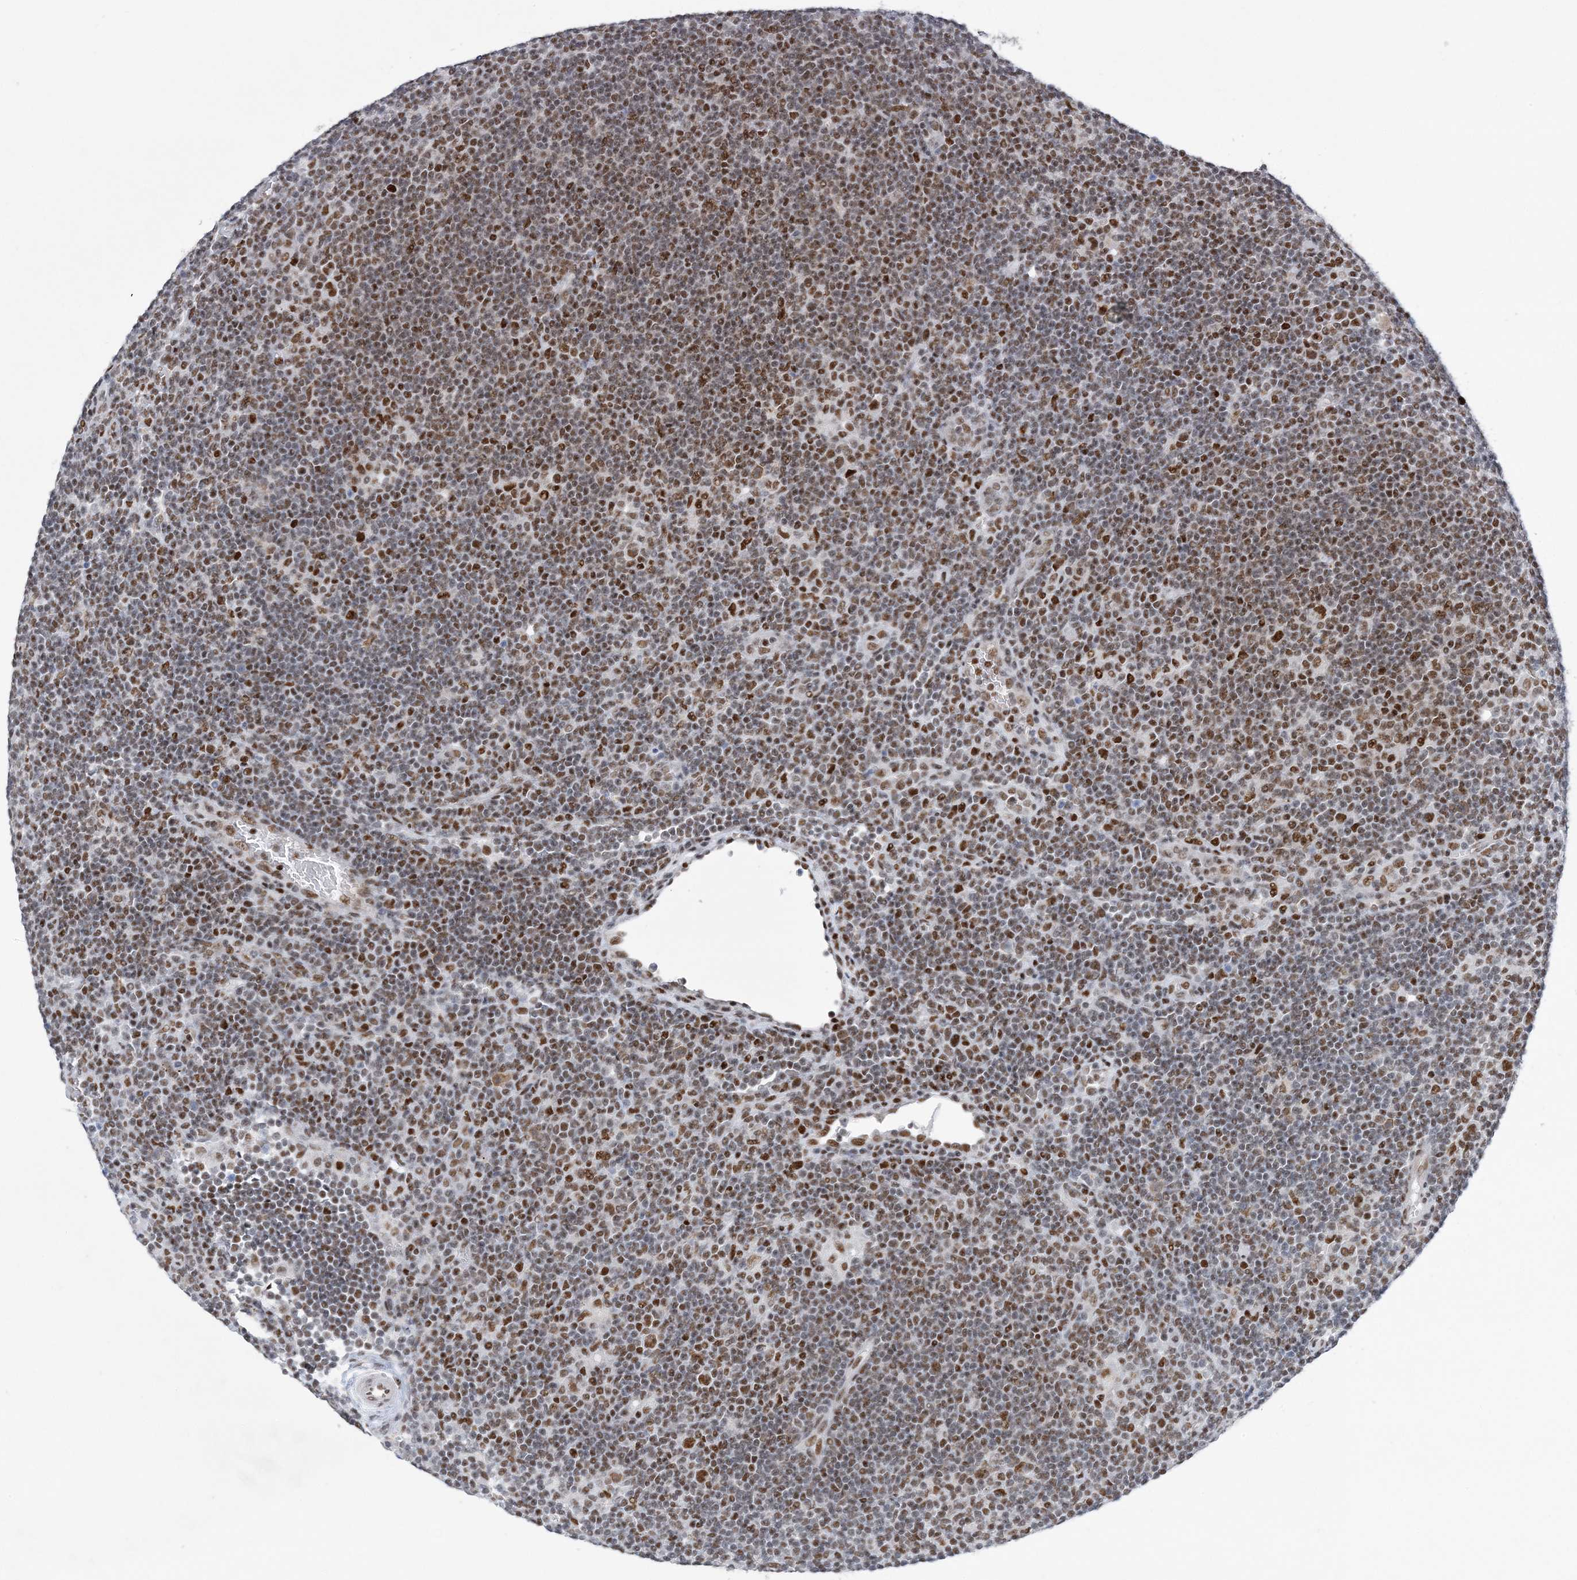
{"staining": {"intensity": "moderate", "quantity": ">75%", "location": "nuclear"}, "tissue": "lymphoma", "cell_type": "Tumor cells", "image_type": "cancer", "snomed": [{"axis": "morphology", "description": "Hodgkin's disease, NOS"}, {"axis": "topography", "description": "Lymph node"}], "caption": "IHC staining of Hodgkin's disease, which demonstrates medium levels of moderate nuclear staining in approximately >75% of tumor cells indicating moderate nuclear protein staining. The staining was performed using DAB (brown) for protein detection and nuclei were counterstained in hematoxylin (blue).", "gene": "ZBTB7A", "patient": {"sex": "female", "age": 57}}